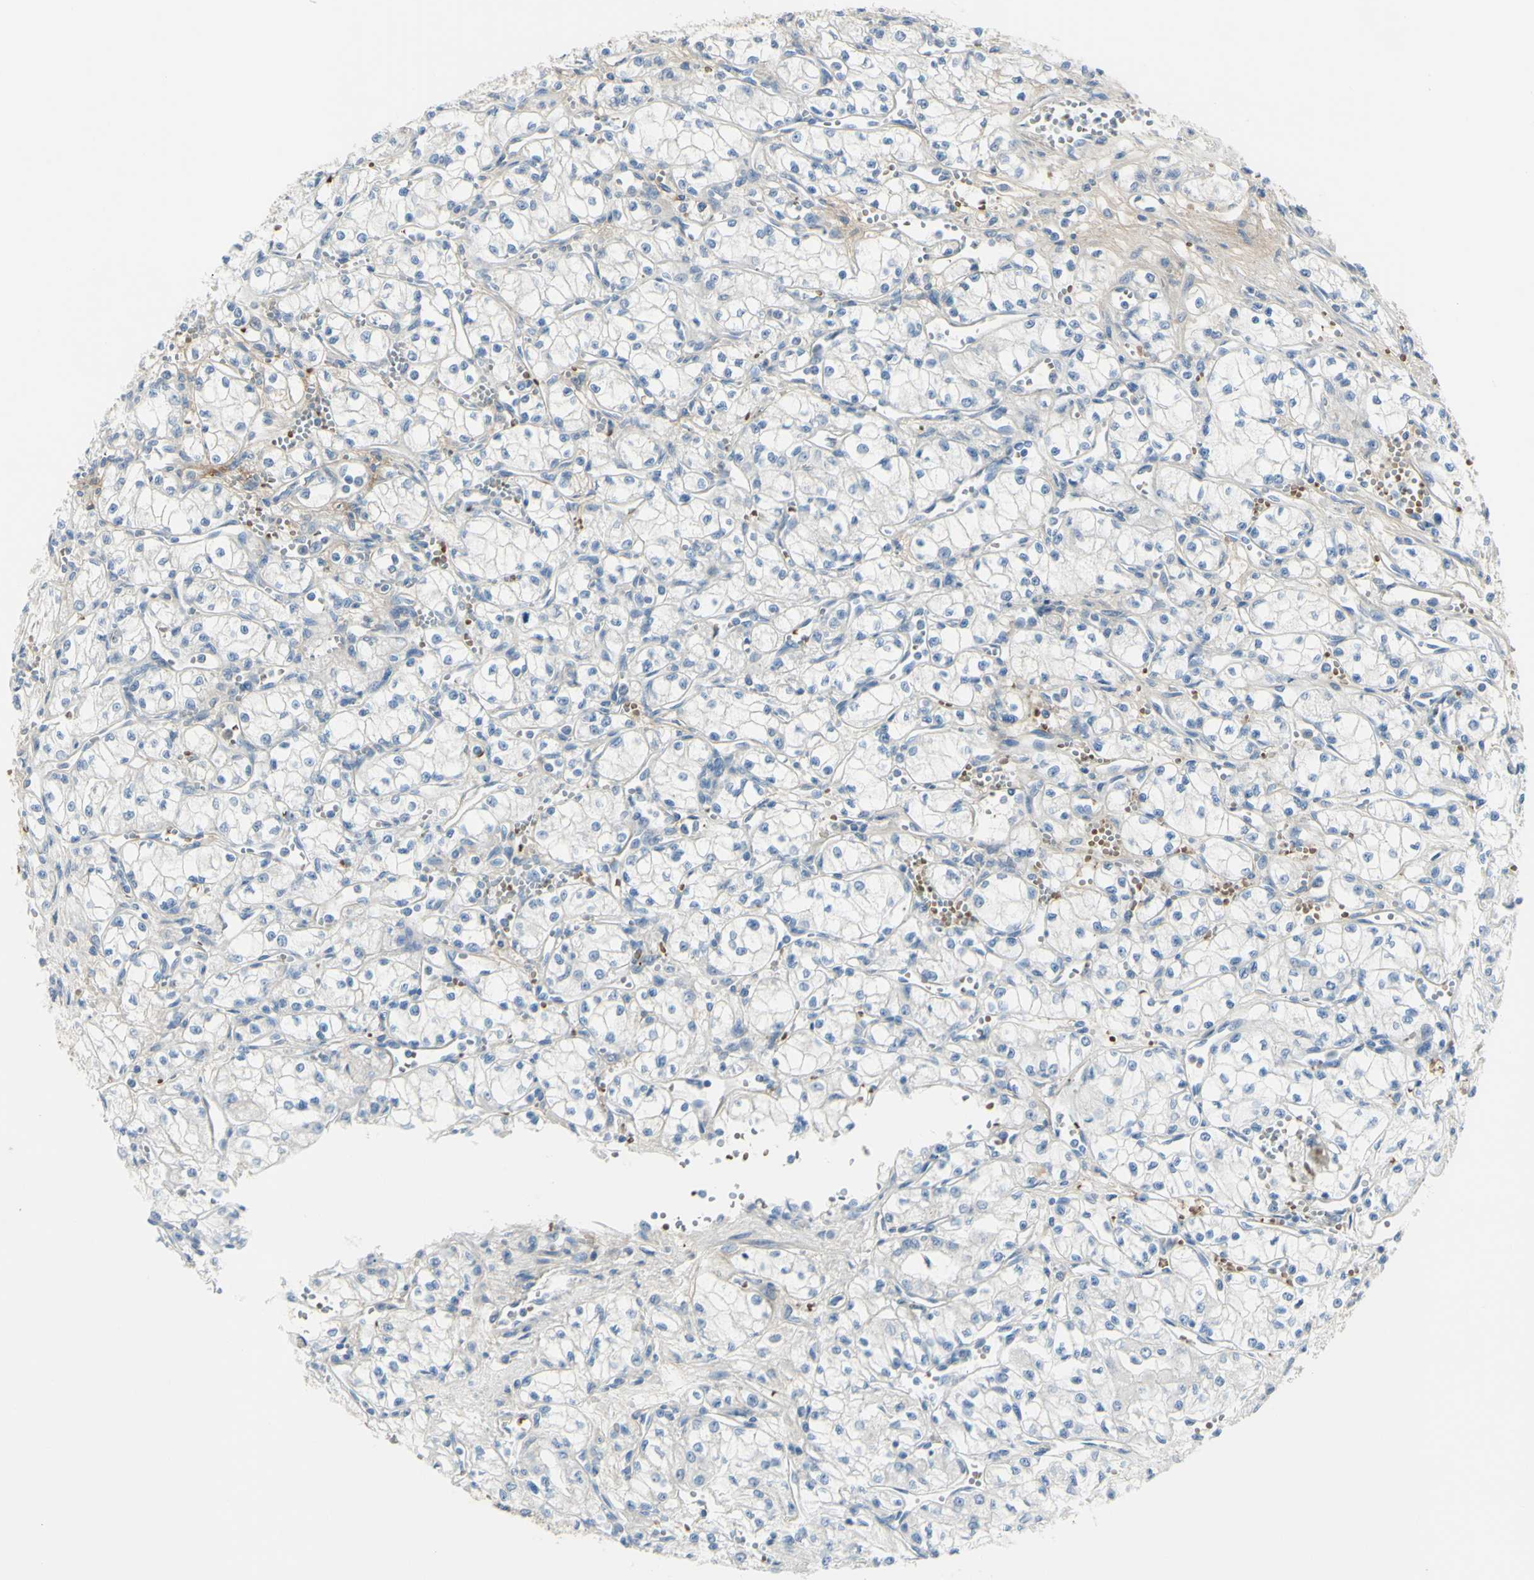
{"staining": {"intensity": "negative", "quantity": "none", "location": "none"}, "tissue": "renal cancer", "cell_type": "Tumor cells", "image_type": "cancer", "snomed": [{"axis": "morphology", "description": "Normal tissue, NOS"}, {"axis": "morphology", "description": "Adenocarcinoma, NOS"}, {"axis": "topography", "description": "Kidney"}], "caption": "This is a image of immunohistochemistry (IHC) staining of renal cancer (adenocarcinoma), which shows no expression in tumor cells.", "gene": "NCBP2L", "patient": {"sex": "male", "age": 59}}